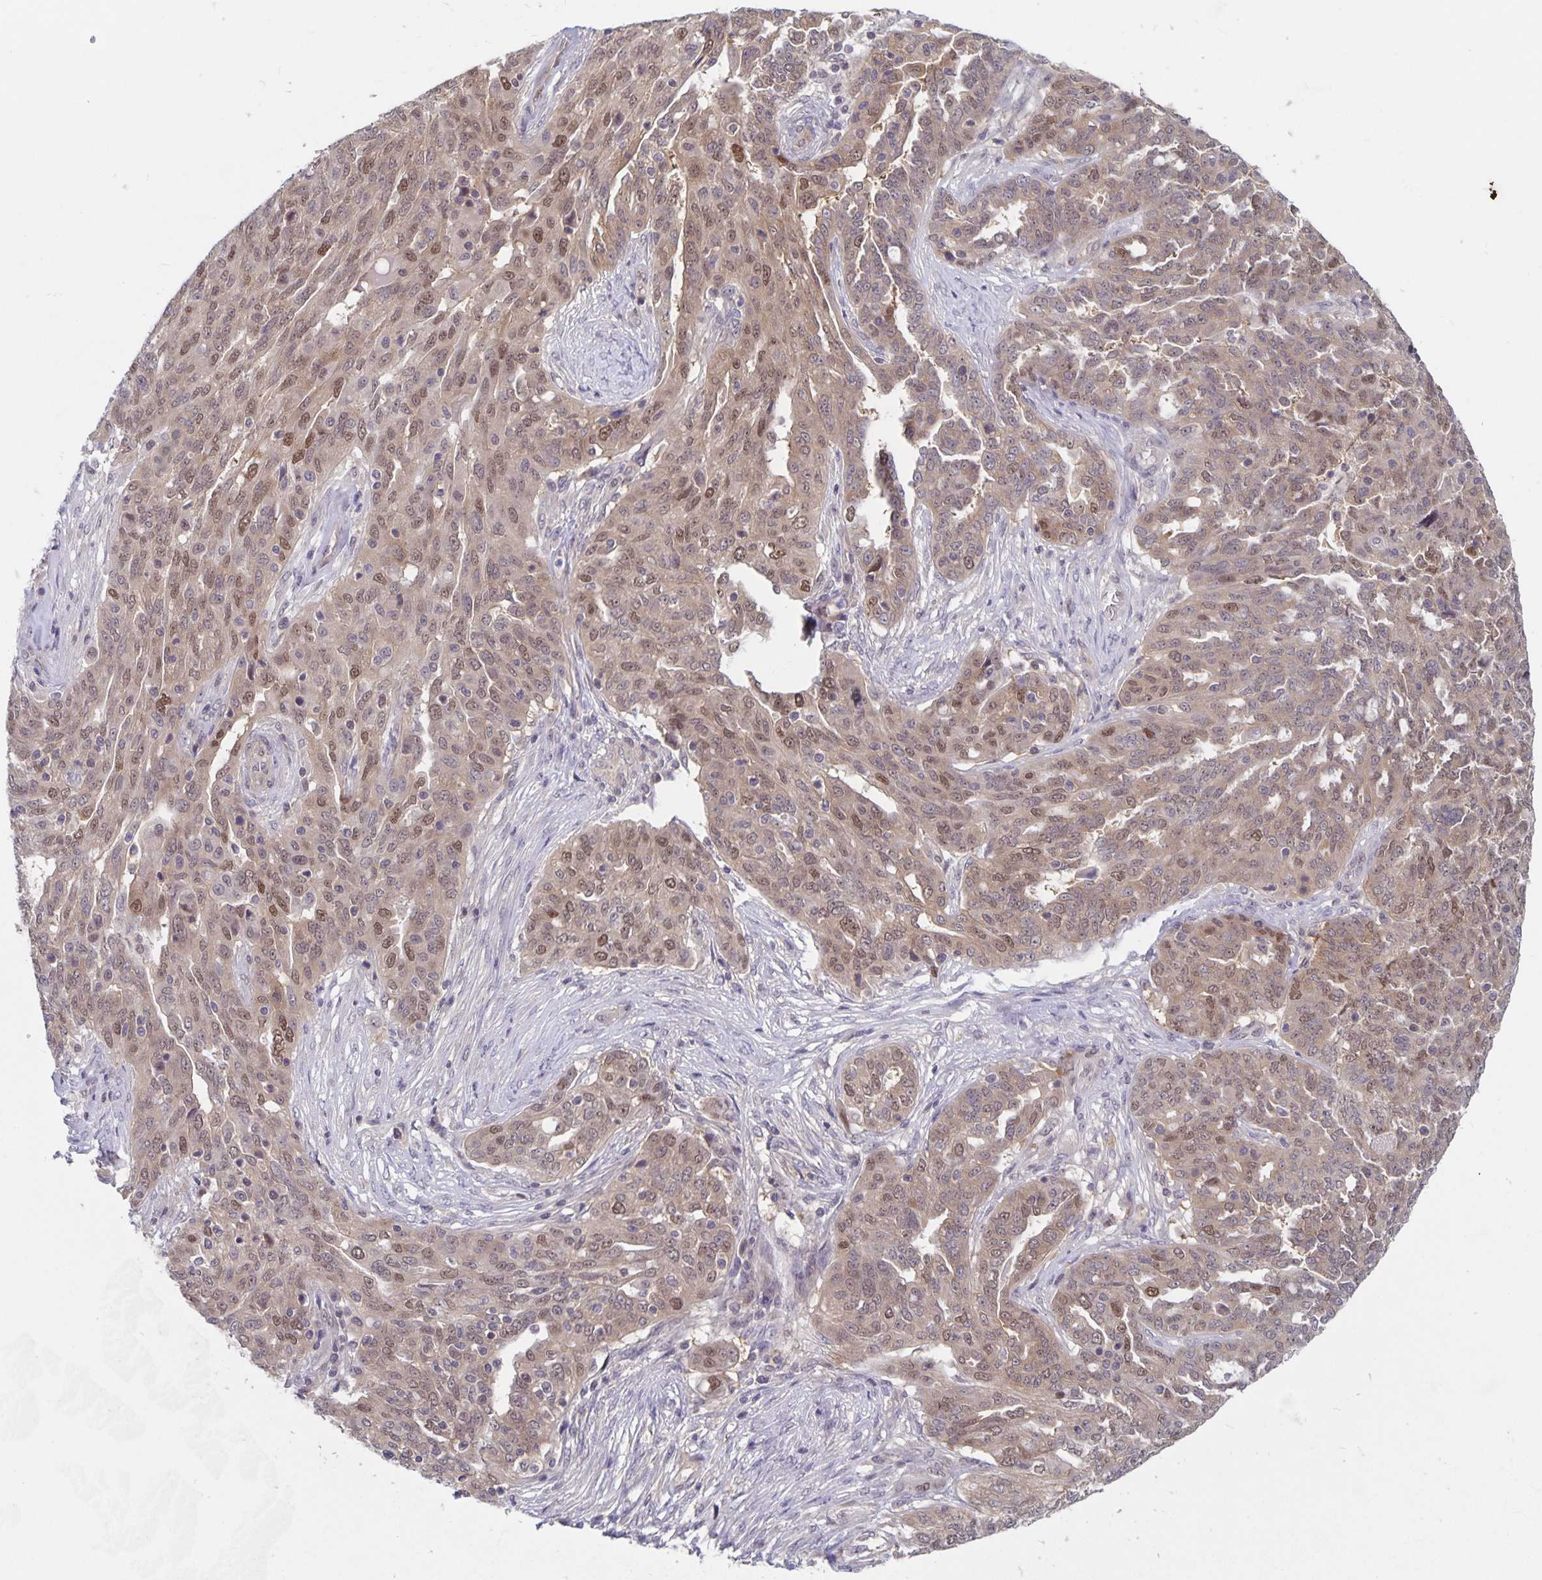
{"staining": {"intensity": "moderate", "quantity": "25%-75%", "location": "nuclear"}, "tissue": "ovarian cancer", "cell_type": "Tumor cells", "image_type": "cancer", "snomed": [{"axis": "morphology", "description": "Cystadenocarcinoma, serous, NOS"}, {"axis": "topography", "description": "Ovary"}], "caption": "Human serous cystadenocarcinoma (ovarian) stained with a brown dye reveals moderate nuclear positive staining in approximately 25%-75% of tumor cells.", "gene": "BAG6", "patient": {"sex": "female", "age": 67}}